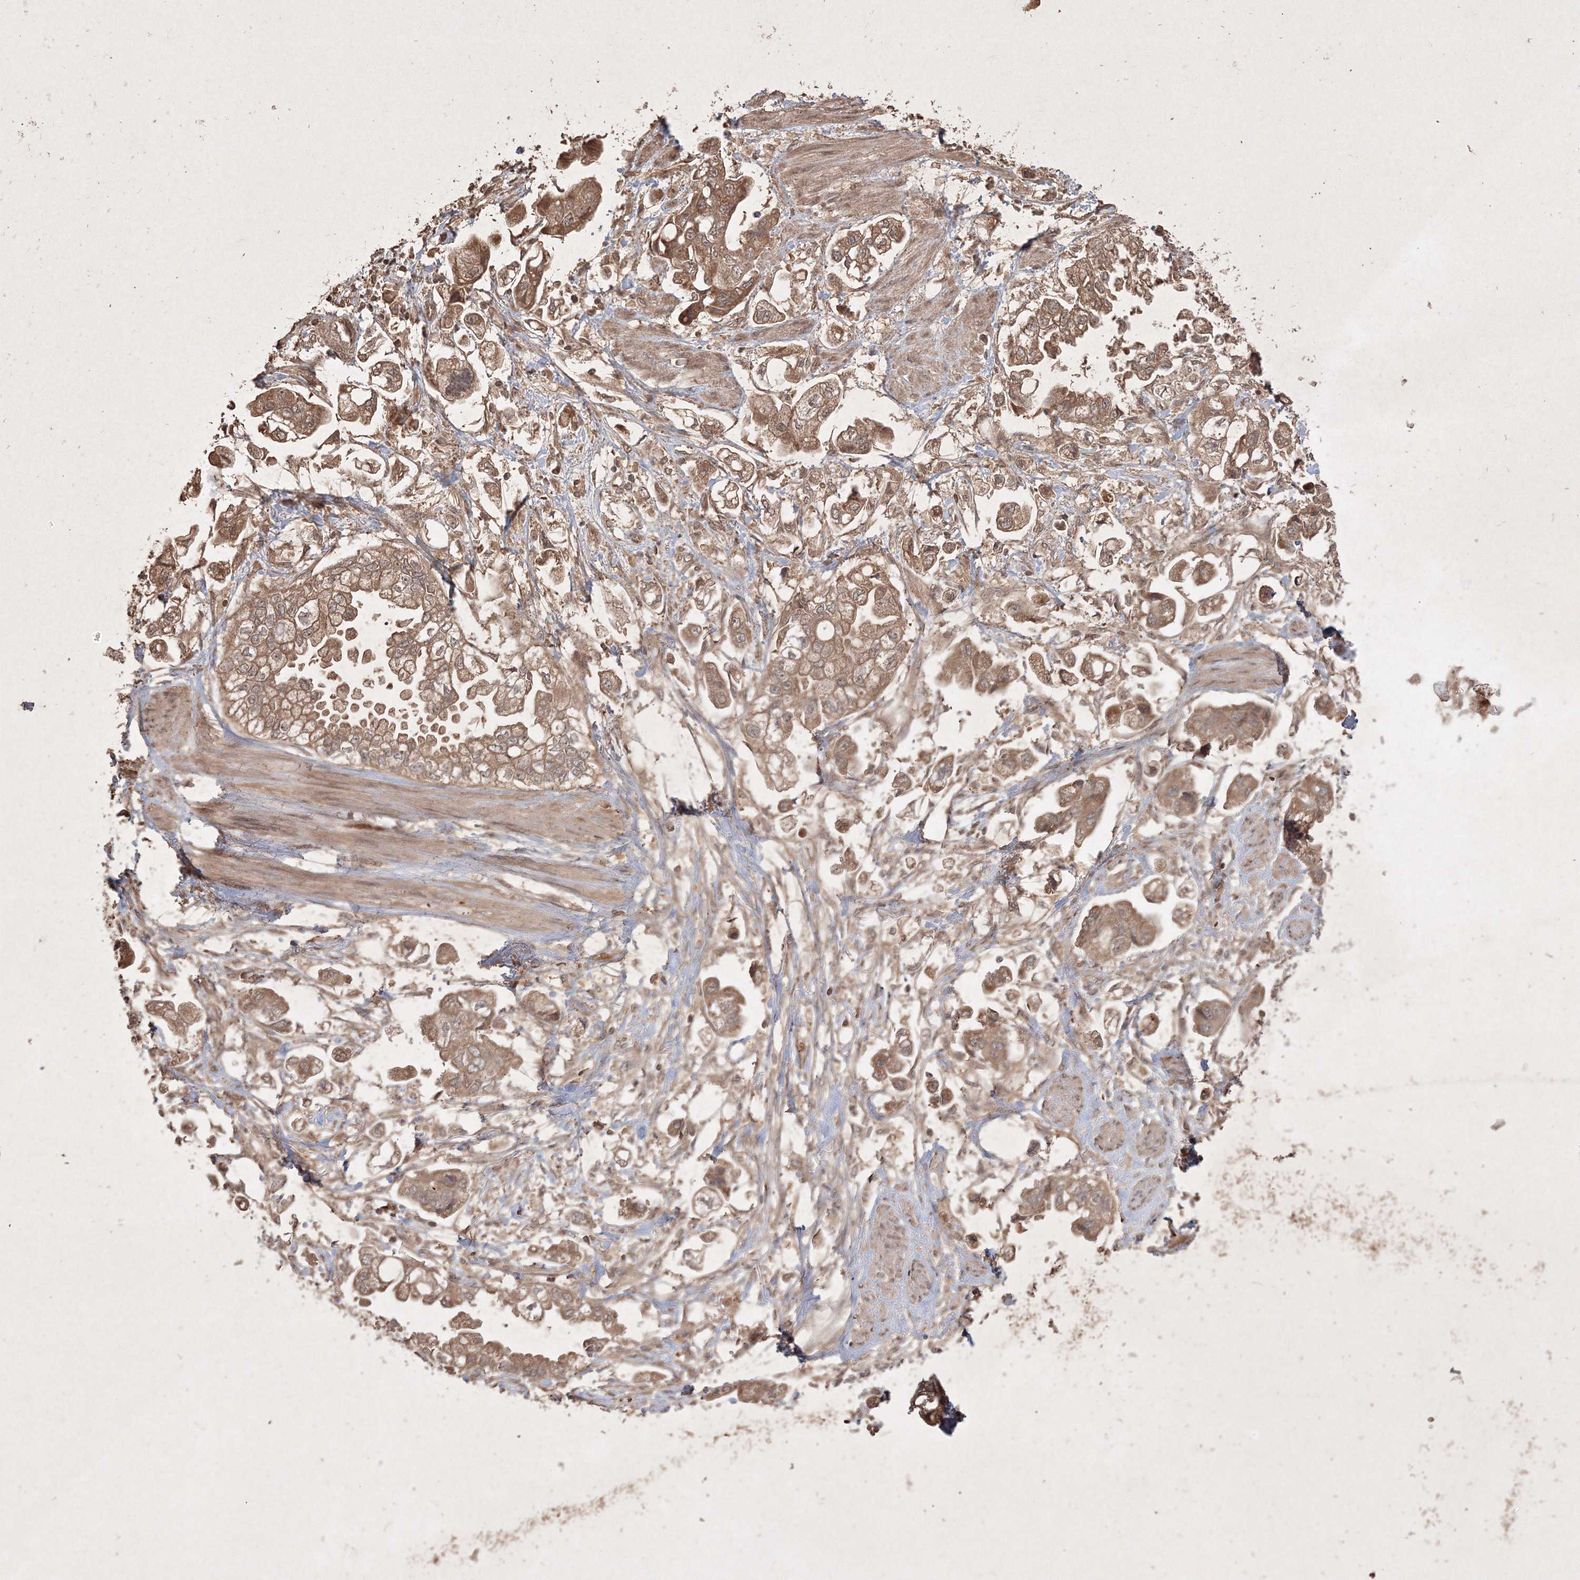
{"staining": {"intensity": "moderate", "quantity": ">75%", "location": "cytoplasmic/membranous"}, "tissue": "stomach cancer", "cell_type": "Tumor cells", "image_type": "cancer", "snomed": [{"axis": "morphology", "description": "Adenocarcinoma, NOS"}, {"axis": "topography", "description": "Stomach"}], "caption": "Stomach cancer (adenocarcinoma) tissue demonstrates moderate cytoplasmic/membranous expression in about >75% of tumor cells The protein is stained brown, and the nuclei are stained in blue (DAB (3,3'-diaminobenzidine) IHC with brightfield microscopy, high magnification).", "gene": "PELI3", "patient": {"sex": "male", "age": 62}}